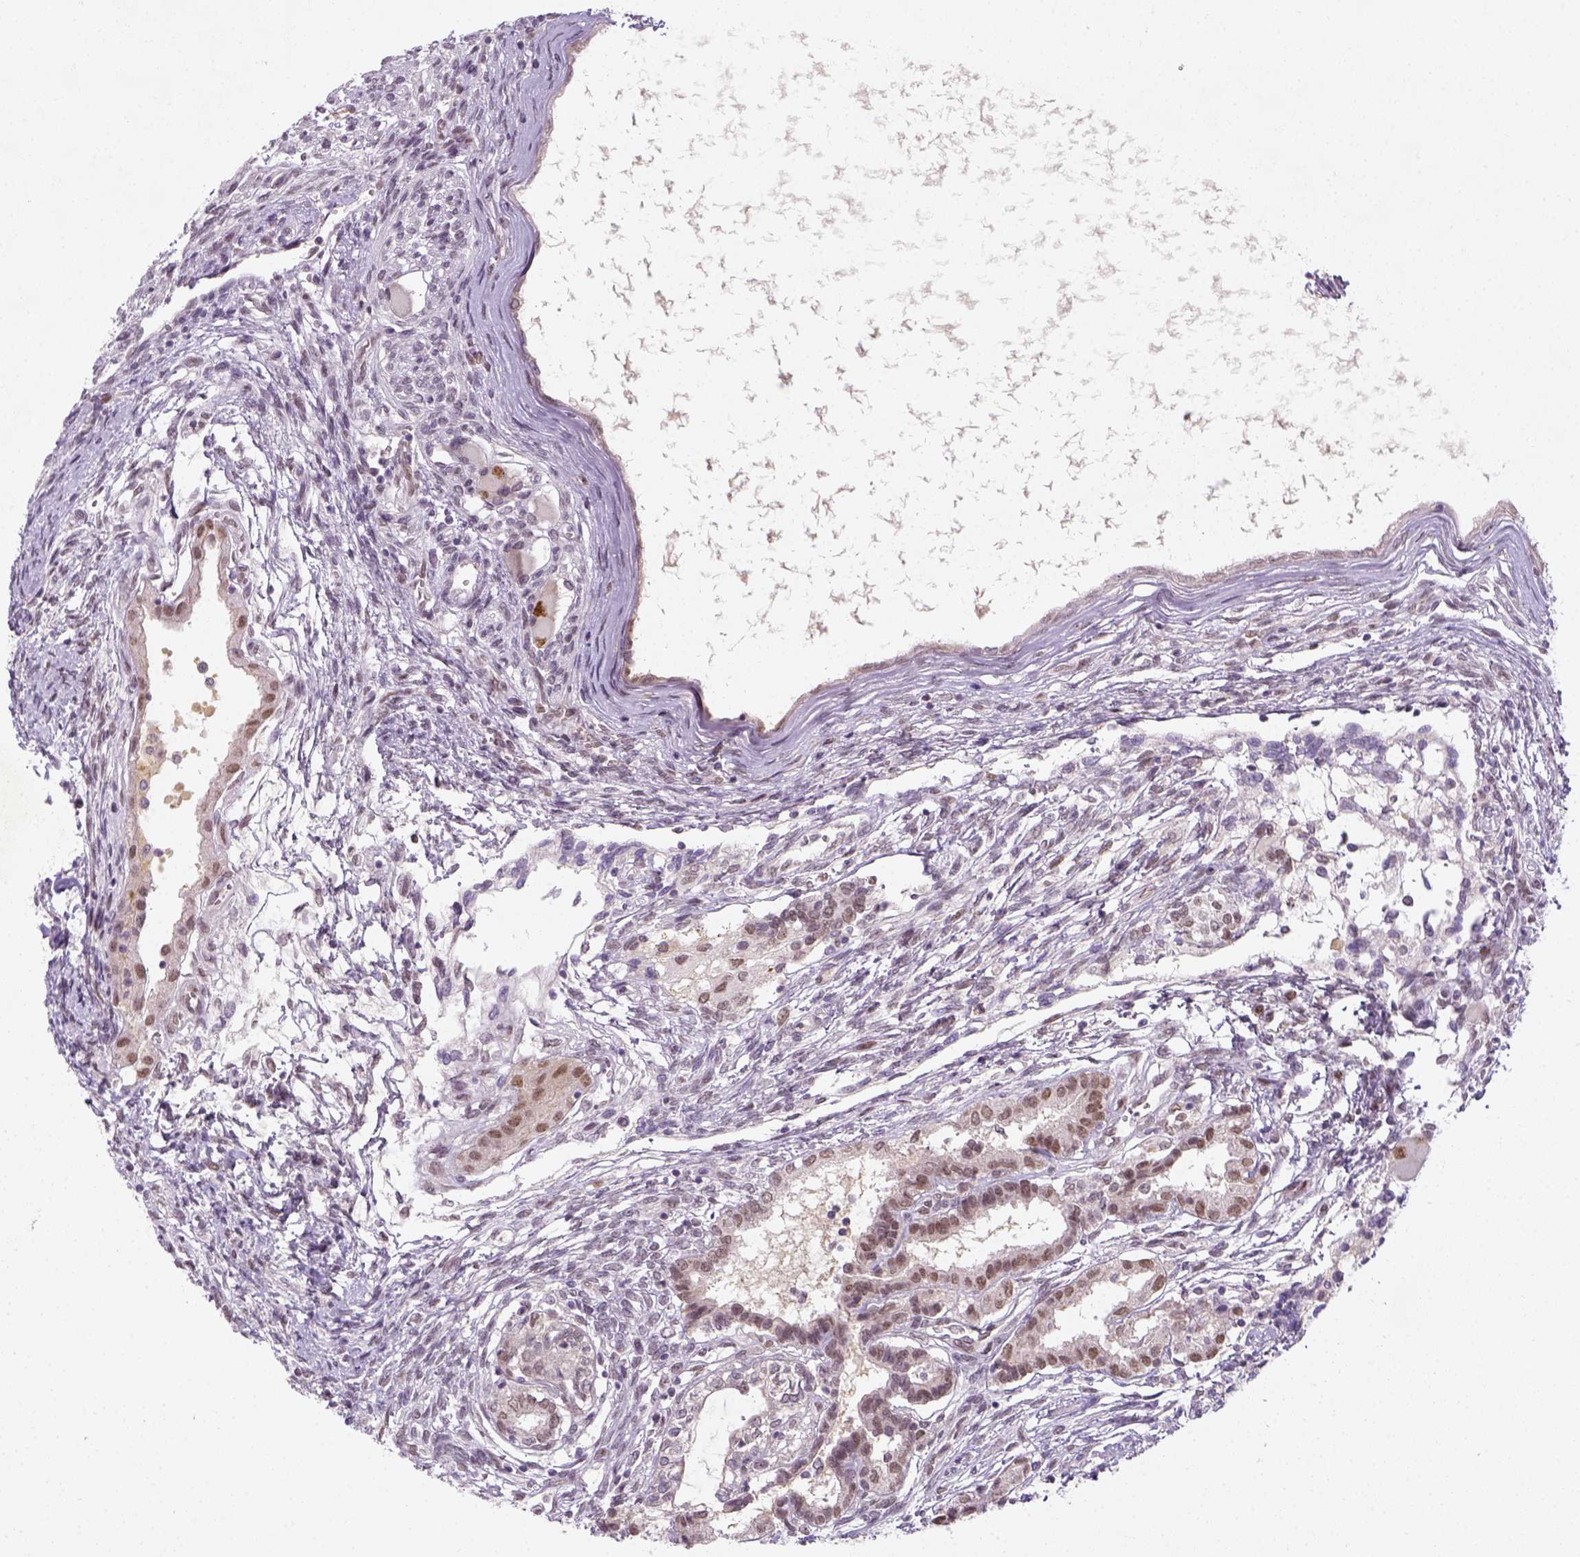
{"staining": {"intensity": "moderate", "quantity": "25%-75%", "location": "nuclear"}, "tissue": "testis cancer", "cell_type": "Tumor cells", "image_type": "cancer", "snomed": [{"axis": "morphology", "description": "Carcinoma, Embryonal, NOS"}, {"axis": "topography", "description": "Testis"}], "caption": "An image showing moderate nuclear positivity in about 25%-75% of tumor cells in testis cancer, as visualized by brown immunohistochemical staining.", "gene": "MAGEB3", "patient": {"sex": "male", "age": 37}}